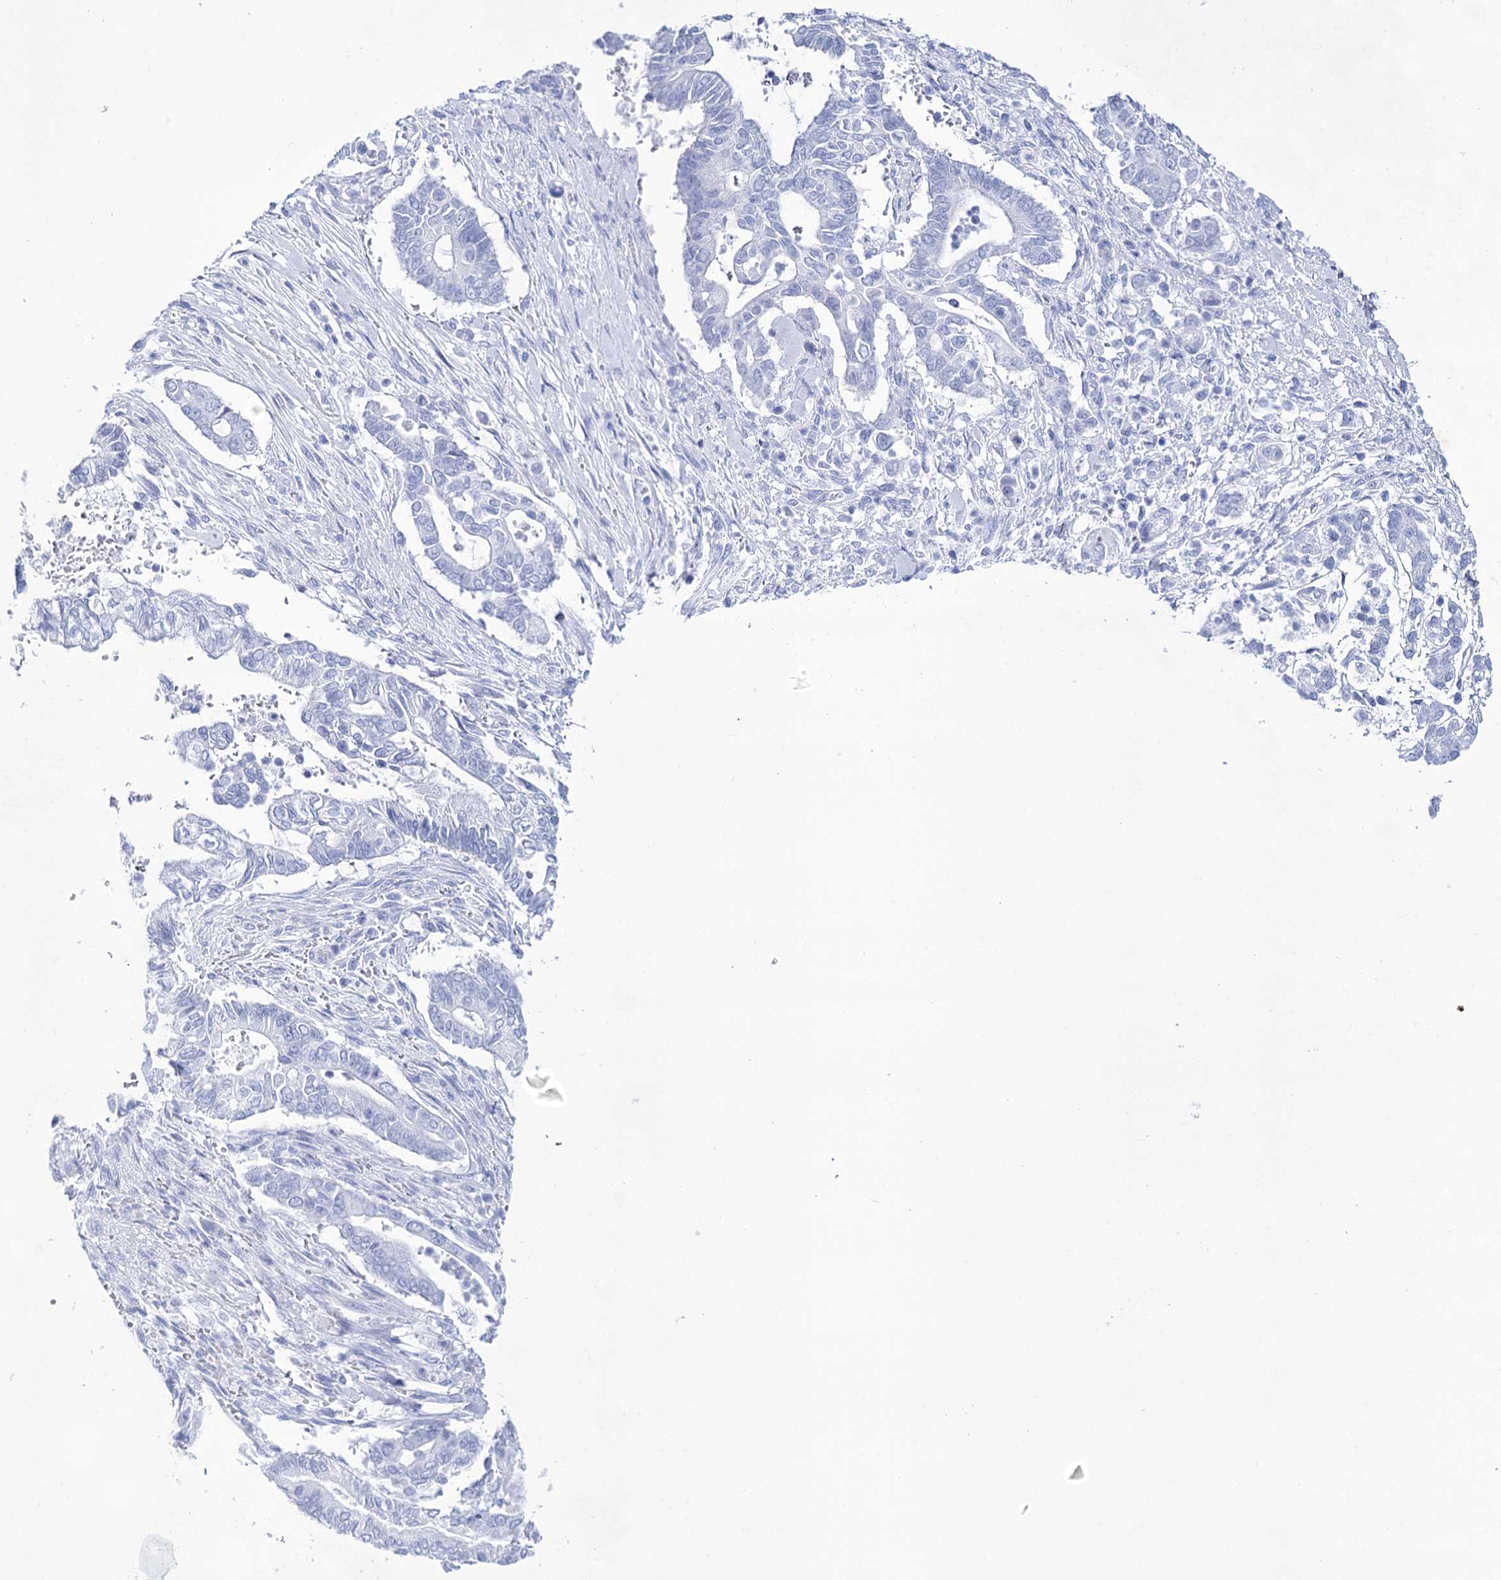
{"staining": {"intensity": "negative", "quantity": "none", "location": "none"}, "tissue": "pancreatic cancer", "cell_type": "Tumor cells", "image_type": "cancer", "snomed": [{"axis": "morphology", "description": "Adenocarcinoma, NOS"}, {"axis": "topography", "description": "Pancreas"}], "caption": "Protein analysis of adenocarcinoma (pancreatic) reveals no significant positivity in tumor cells.", "gene": "LALBA", "patient": {"sex": "male", "age": 68}}